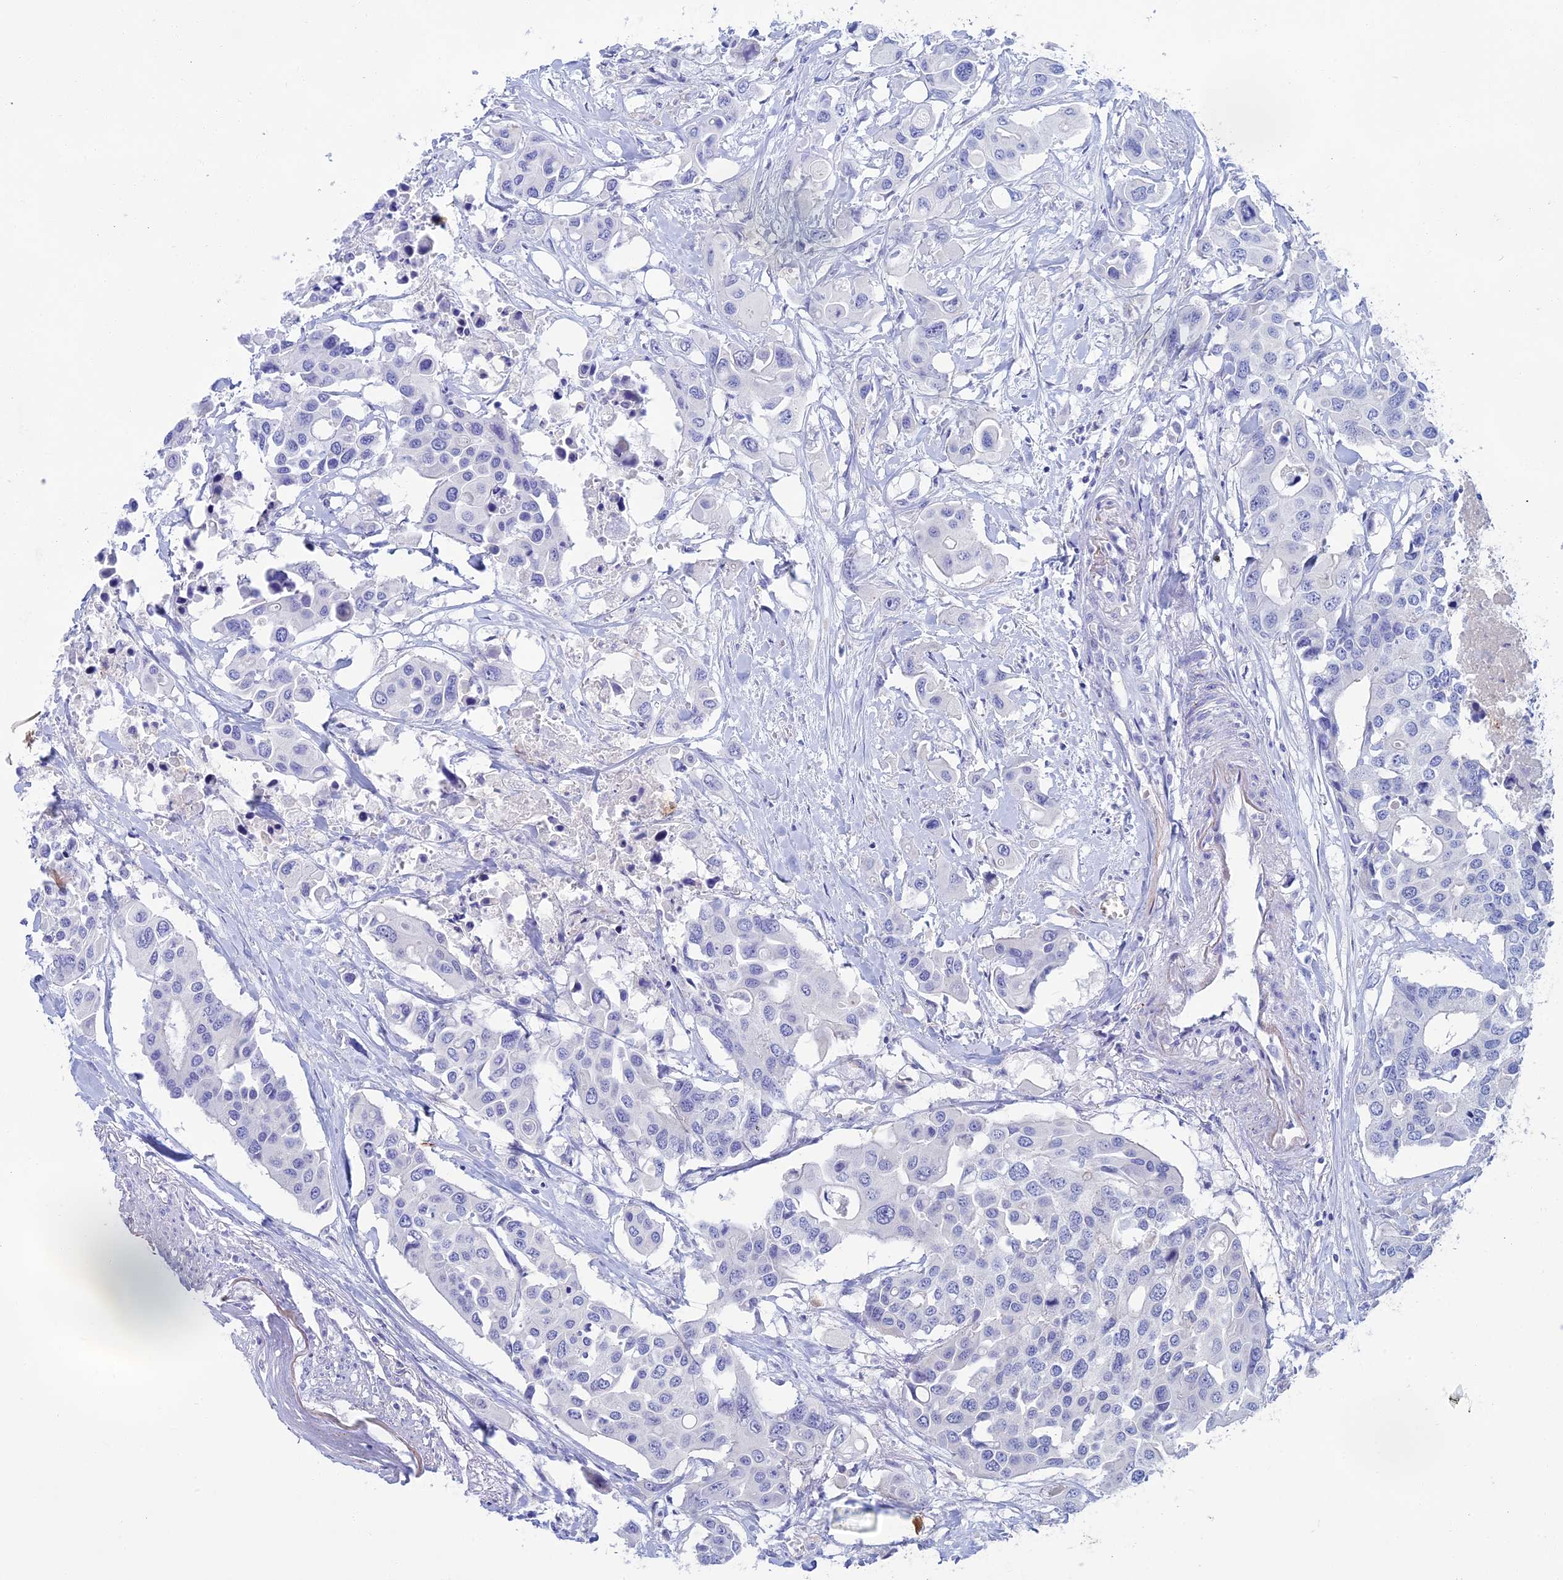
{"staining": {"intensity": "negative", "quantity": "none", "location": "none"}, "tissue": "colorectal cancer", "cell_type": "Tumor cells", "image_type": "cancer", "snomed": [{"axis": "morphology", "description": "Adenocarcinoma, NOS"}, {"axis": "topography", "description": "Colon"}], "caption": "Immunohistochemistry (IHC) micrograph of neoplastic tissue: human colorectal cancer stained with DAB reveals no significant protein staining in tumor cells. (Brightfield microscopy of DAB IHC at high magnification).", "gene": "SLC2A6", "patient": {"sex": "male", "age": 77}}